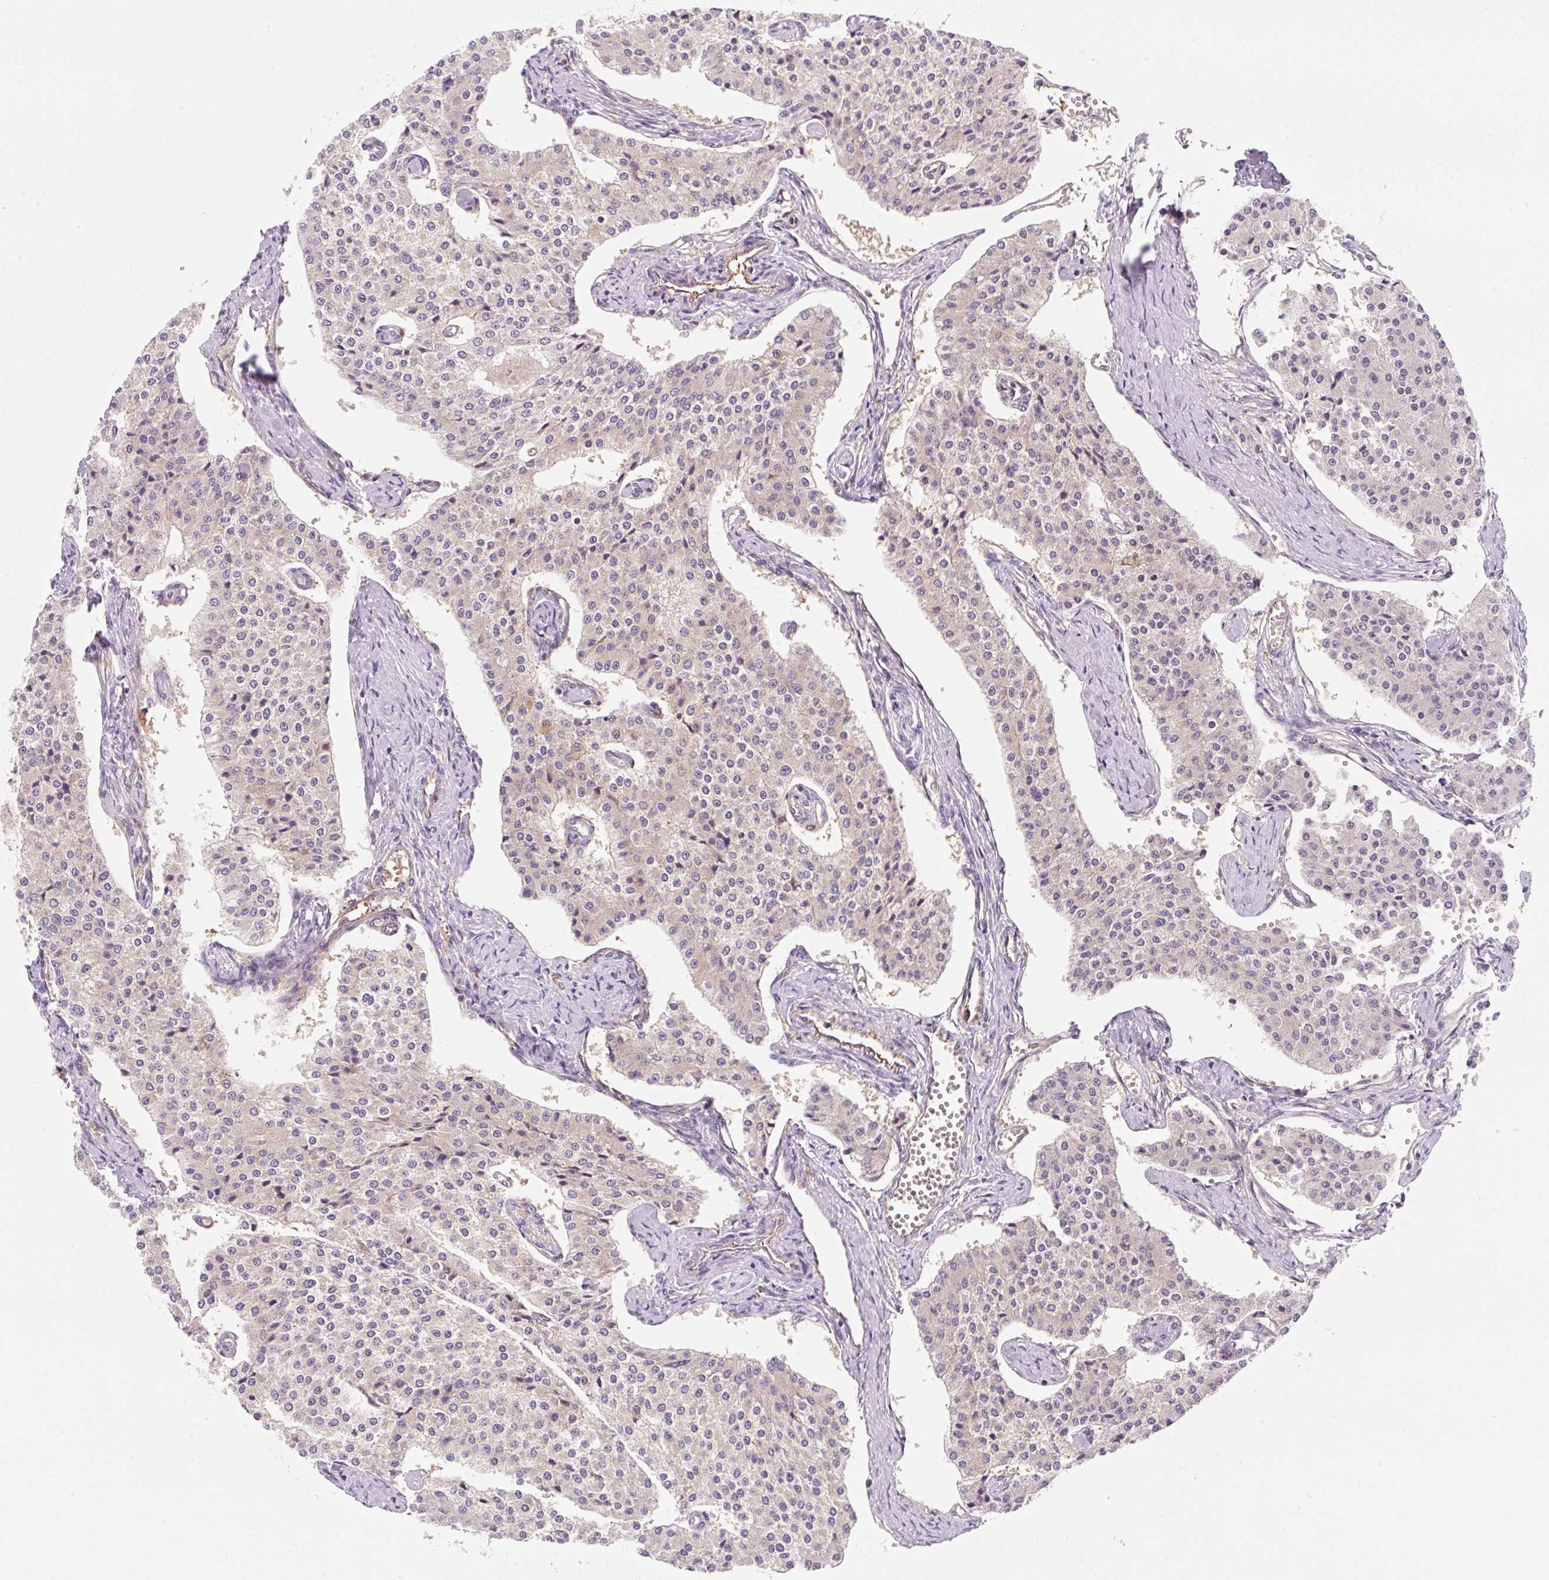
{"staining": {"intensity": "weak", "quantity": ">75%", "location": "cytoplasmic/membranous"}, "tissue": "carcinoid", "cell_type": "Tumor cells", "image_type": "cancer", "snomed": [{"axis": "morphology", "description": "Carcinoid, malignant, NOS"}, {"axis": "topography", "description": "Colon"}], "caption": "The histopathology image reveals a brown stain indicating the presence of a protein in the cytoplasmic/membranous of tumor cells in carcinoid. (DAB (3,3'-diaminobenzidine) = brown stain, brightfield microscopy at high magnification).", "gene": "OMA1", "patient": {"sex": "female", "age": 52}}